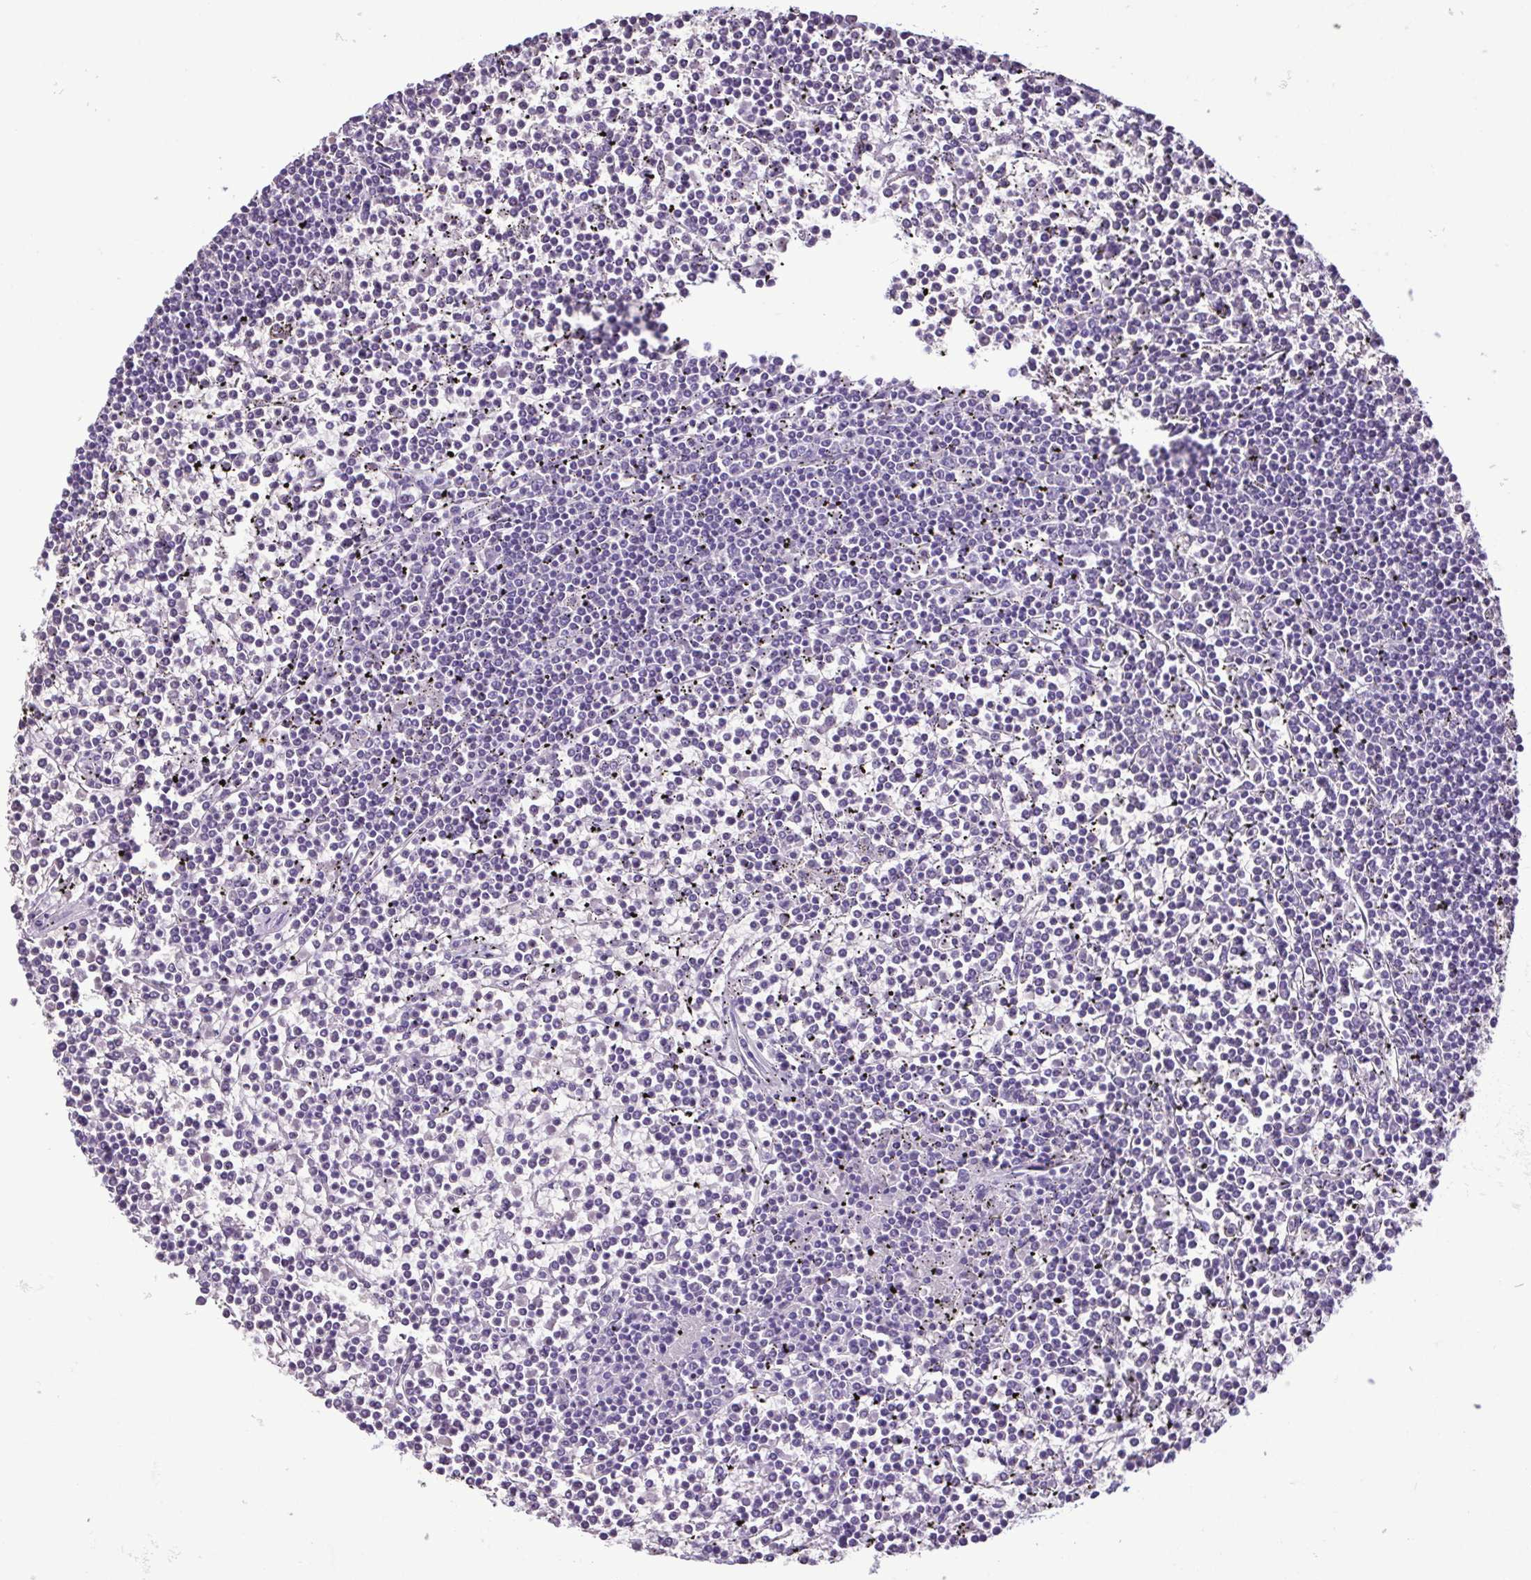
{"staining": {"intensity": "negative", "quantity": "none", "location": "none"}, "tissue": "lymphoma", "cell_type": "Tumor cells", "image_type": "cancer", "snomed": [{"axis": "morphology", "description": "Malignant lymphoma, non-Hodgkin's type, Low grade"}, {"axis": "topography", "description": "Spleen"}], "caption": "Protein analysis of lymphoma displays no significant expression in tumor cells. (DAB (3,3'-diaminobenzidine) immunohistochemistry (IHC) with hematoxylin counter stain).", "gene": "CBY2", "patient": {"sex": "female", "age": 19}}